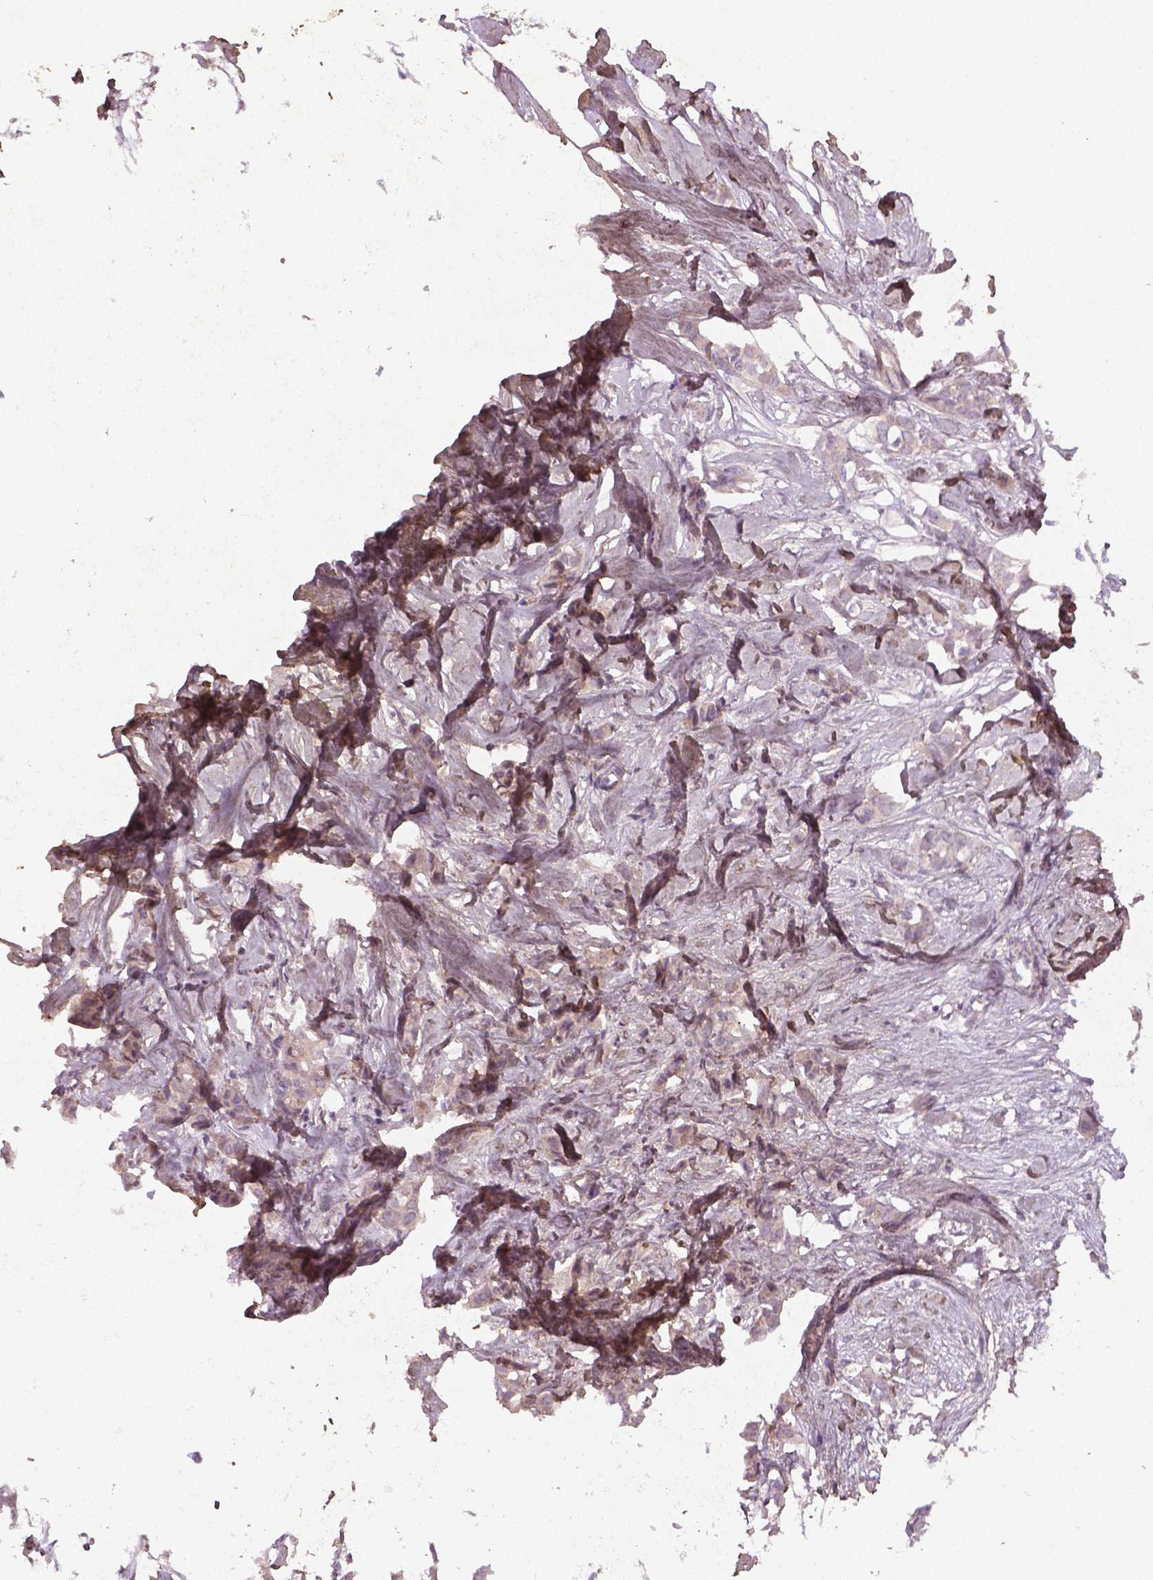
{"staining": {"intensity": "negative", "quantity": "none", "location": "none"}, "tissue": "breast cancer", "cell_type": "Tumor cells", "image_type": "cancer", "snomed": [{"axis": "morphology", "description": "Duct carcinoma"}, {"axis": "topography", "description": "Breast"}], "caption": "Image shows no significant protein staining in tumor cells of breast cancer.", "gene": "DLG2", "patient": {"sex": "female", "age": 62}}